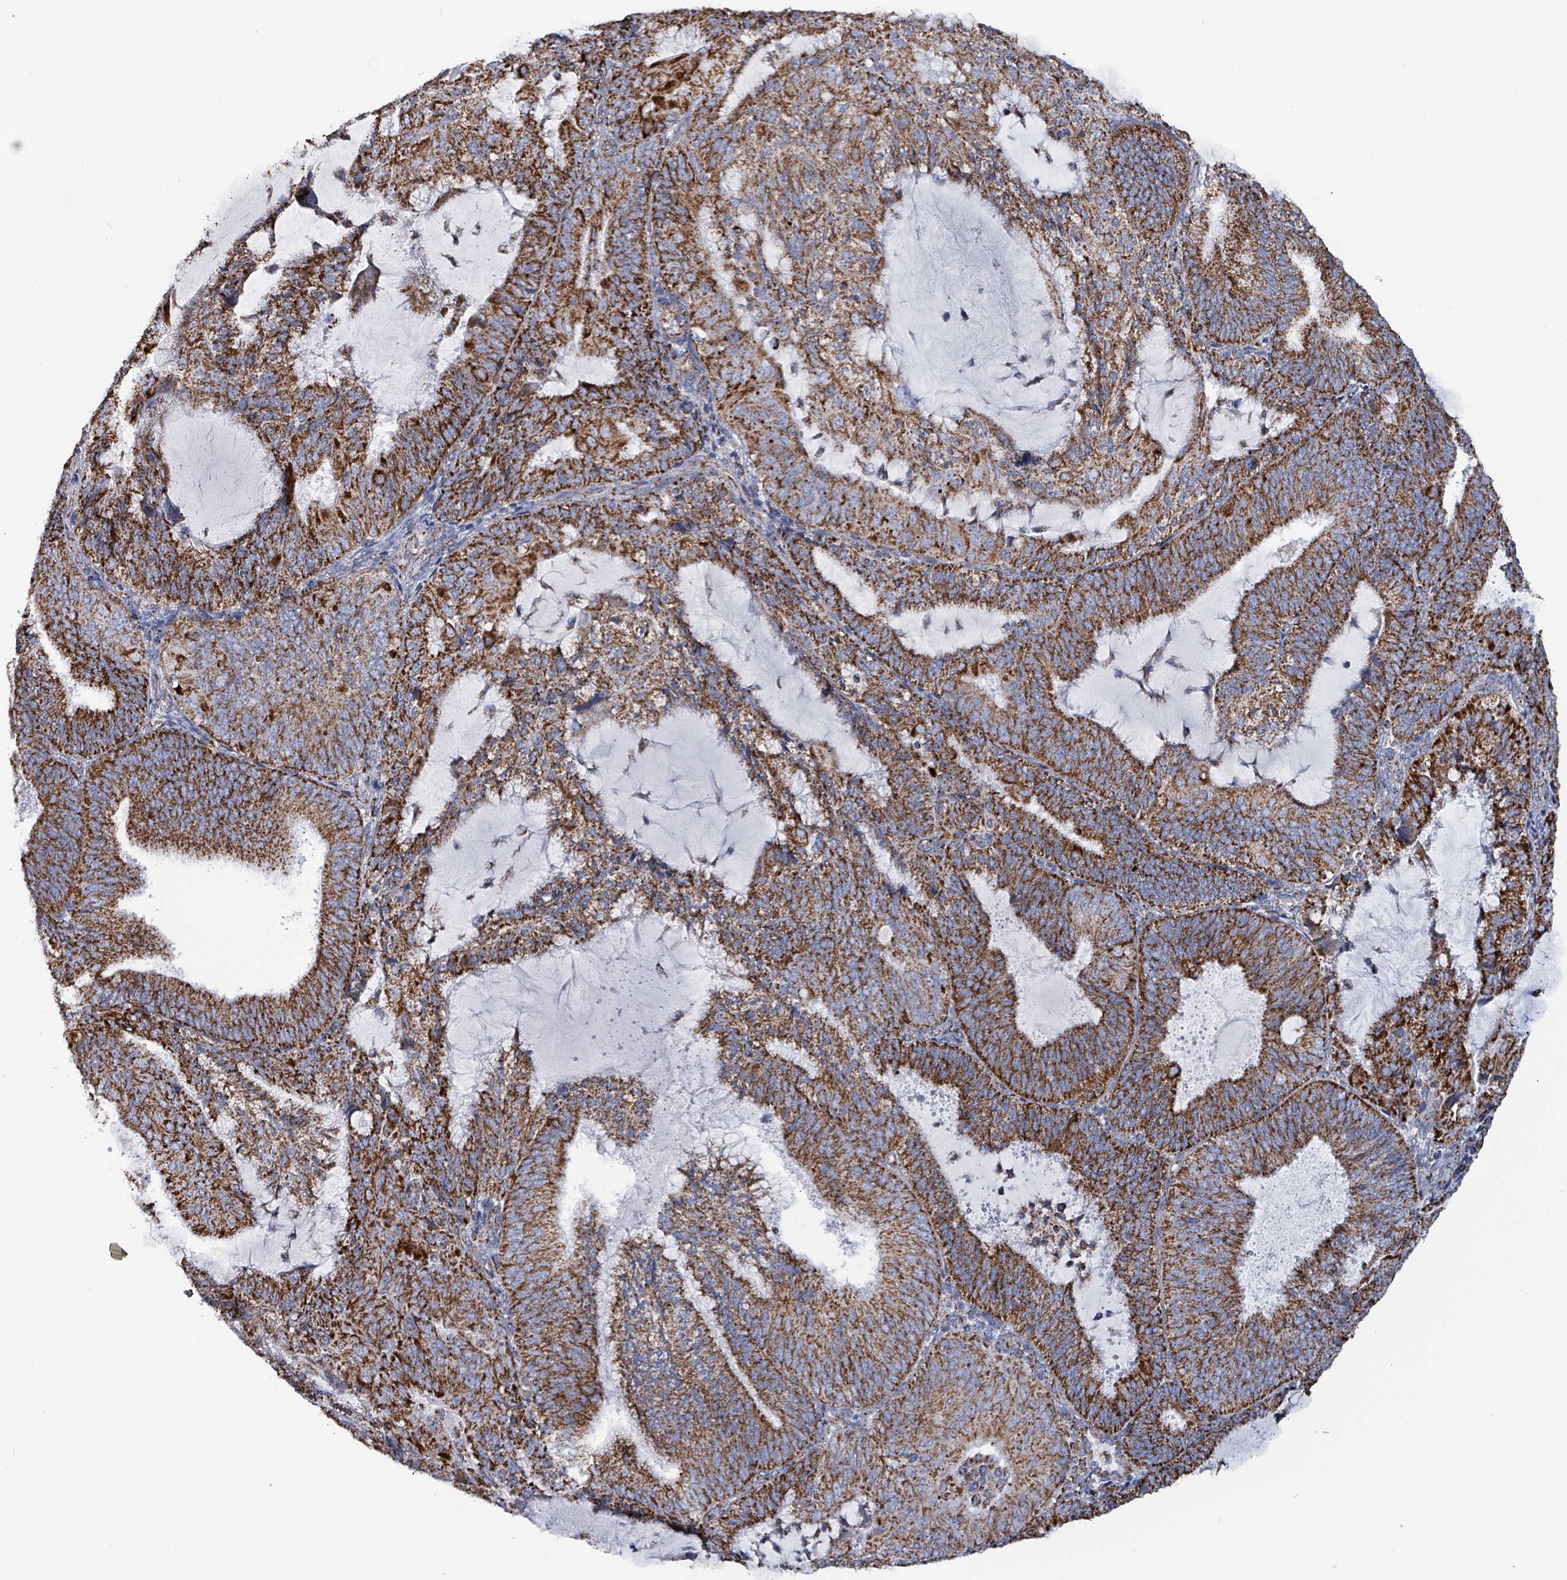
{"staining": {"intensity": "strong", "quantity": ">75%", "location": "cytoplasmic/membranous"}, "tissue": "endometrial cancer", "cell_type": "Tumor cells", "image_type": "cancer", "snomed": [{"axis": "morphology", "description": "Adenocarcinoma, NOS"}, {"axis": "topography", "description": "Endometrium"}], "caption": "Tumor cells demonstrate high levels of strong cytoplasmic/membranous expression in about >75% of cells in endometrial cancer.", "gene": "IDH3B", "patient": {"sex": "female", "age": 81}}